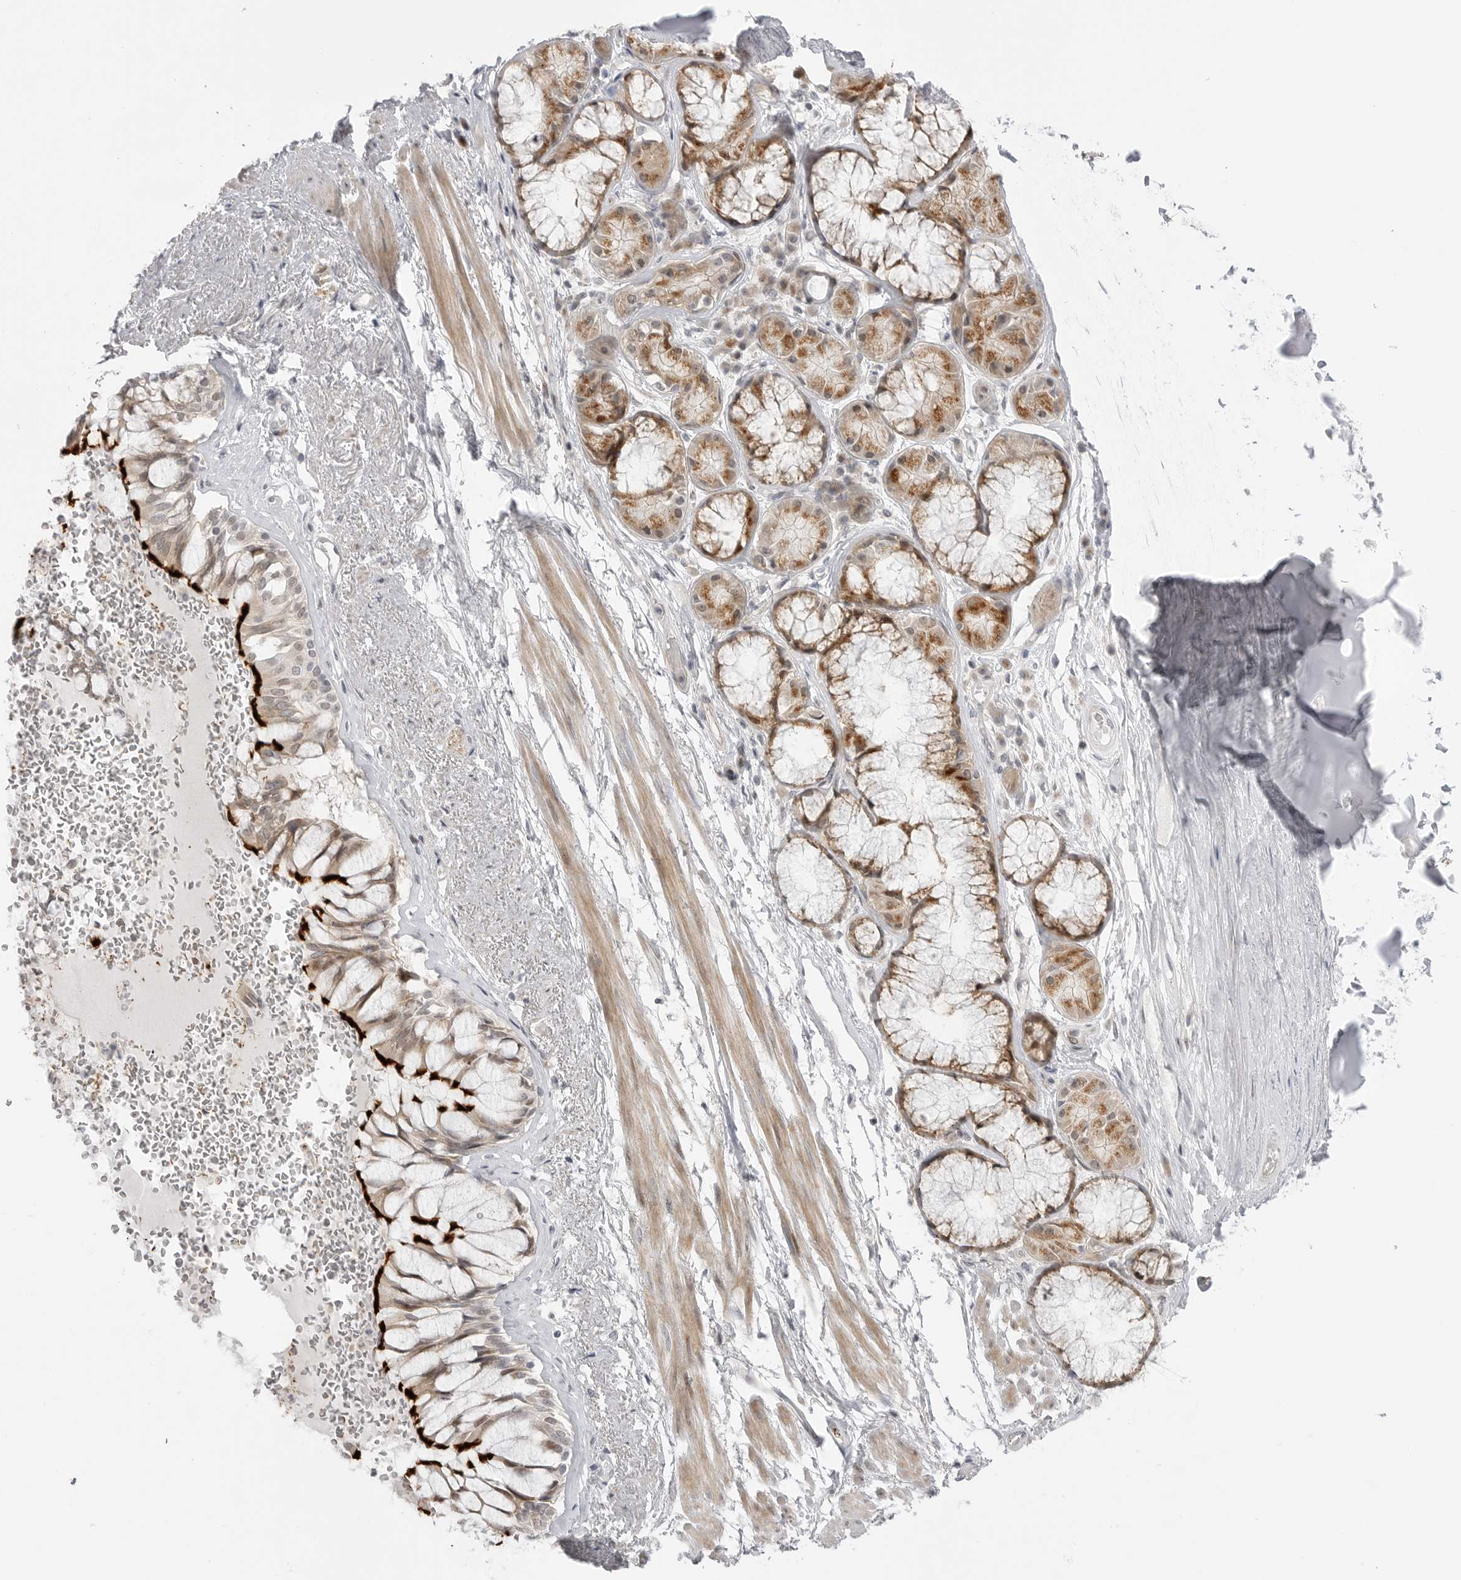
{"staining": {"intensity": "negative", "quantity": "none", "location": "none"}, "tissue": "adipose tissue", "cell_type": "Adipocytes", "image_type": "normal", "snomed": [{"axis": "morphology", "description": "Normal tissue, NOS"}, {"axis": "topography", "description": "Bronchus"}], "caption": "The IHC photomicrograph has no significant positivity in adipocytes of adipose tissue.", "gene": "GGT6", "patient": {"sex": "male", "age": 66}}